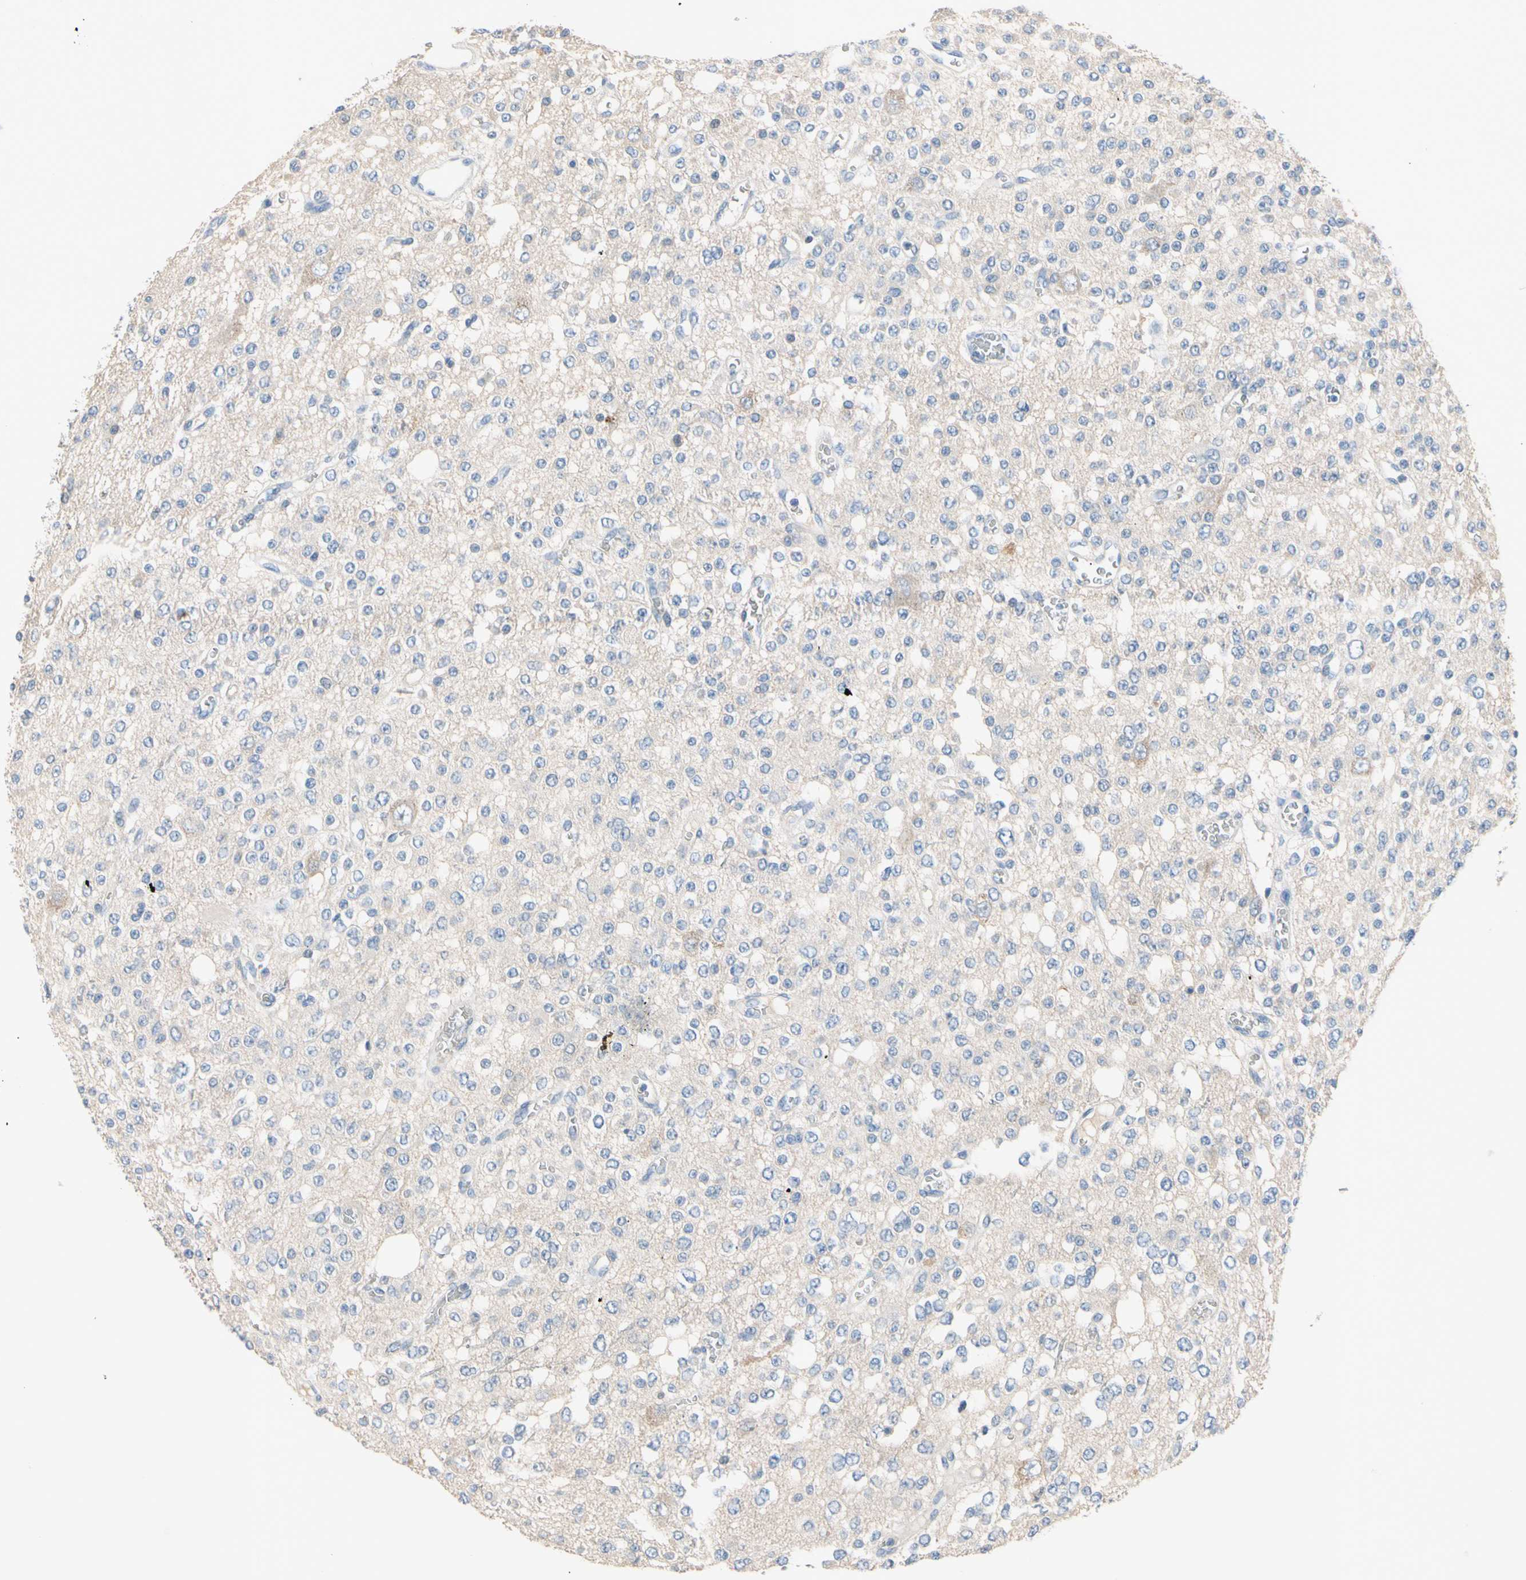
{"staining": {"intensity": "negative", "quantity": "none", "location": "none"}, "tissue": "glioma", "cell_type": "Tumor cells", "image_type": "cancer", "snomed": [{"axis": "morphology", "description": "Glioma, malignant, Low grade"}, {"axis": "topography", "description": "Brain"}], "caption": "A micrograph of human glioma is negative for staining in tumor cells.", "gene": "MARK1", "patient": {"sex": "male", "age": 38}}